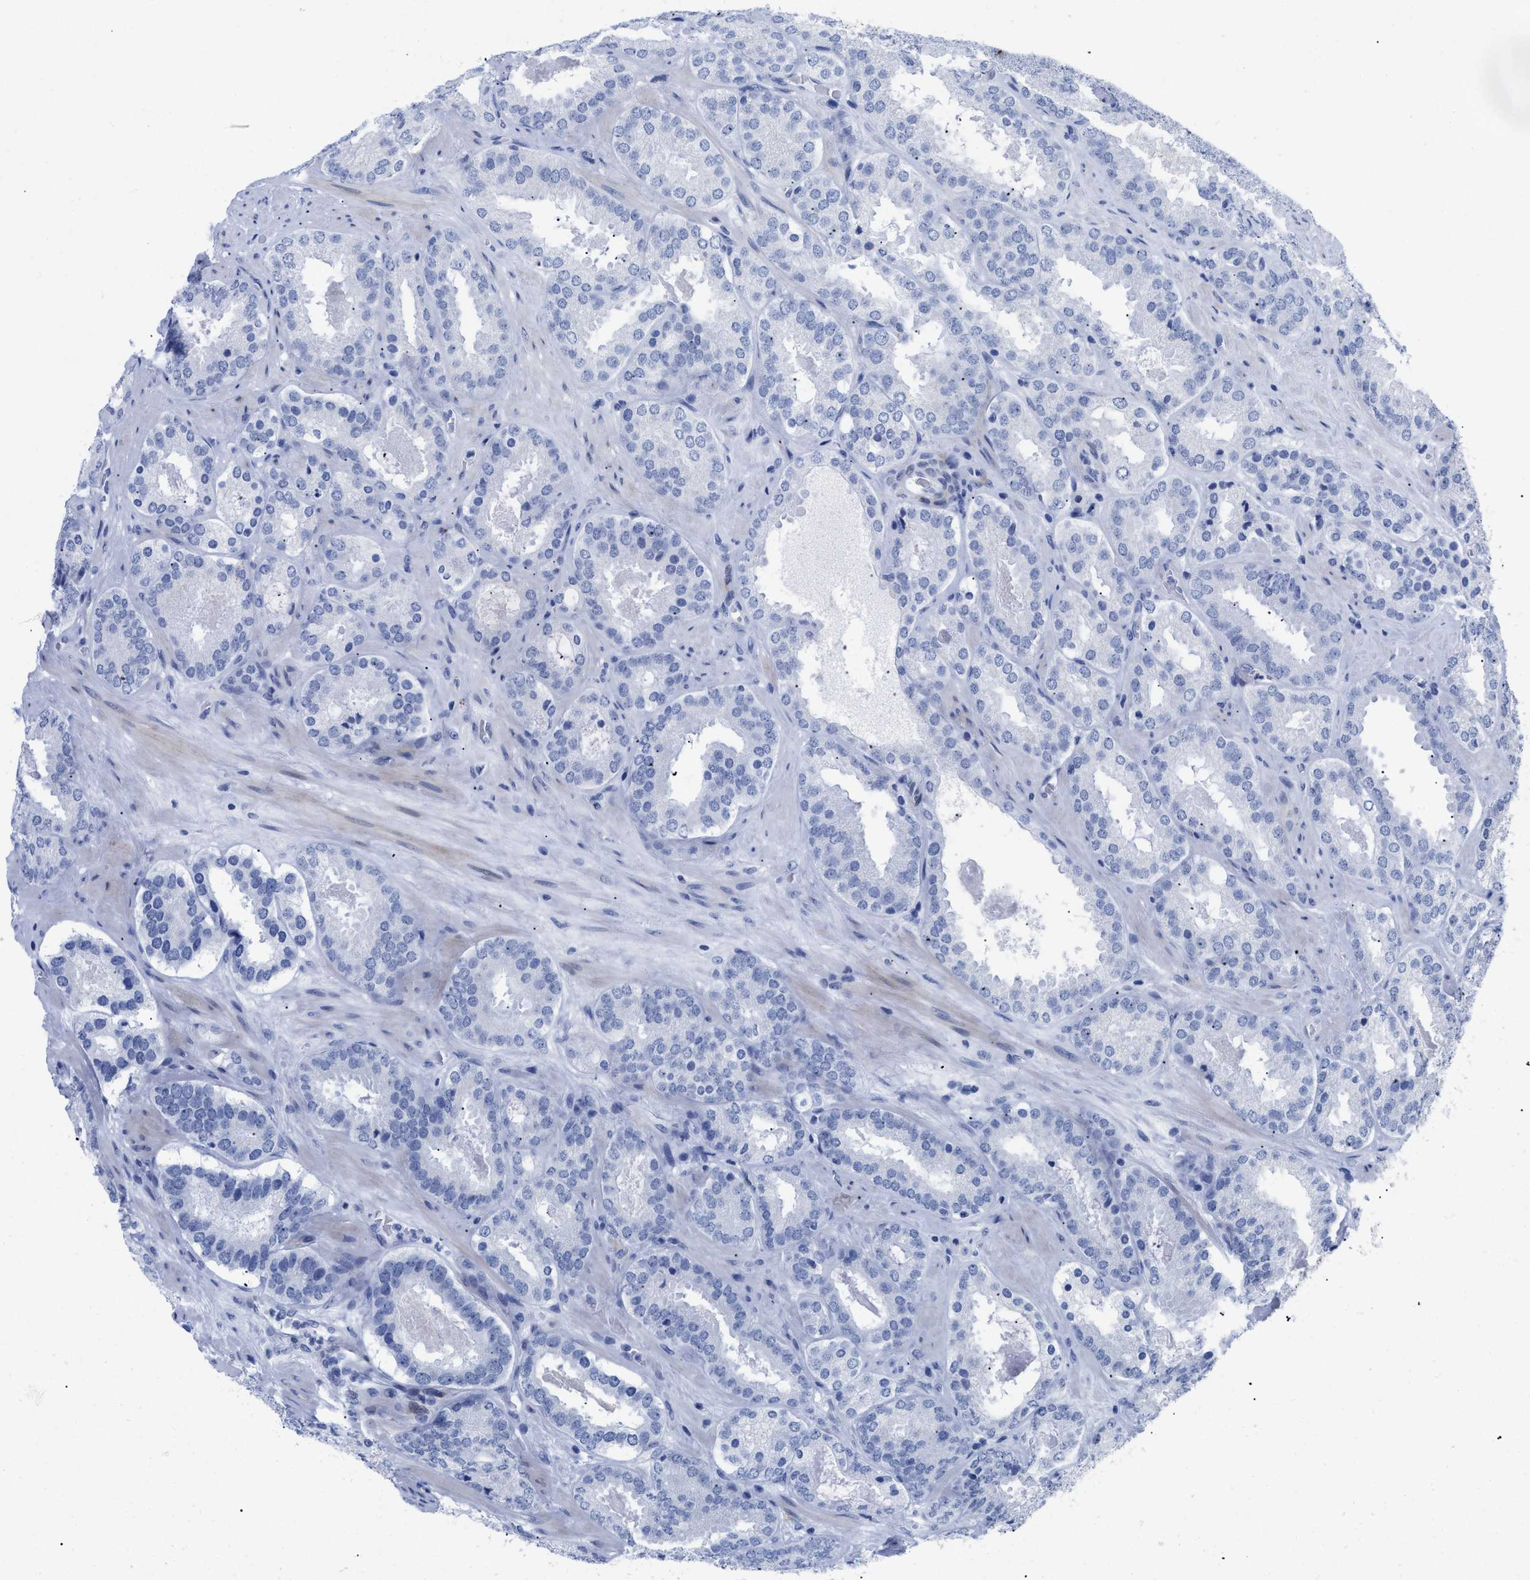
{"staining": {"intensity": "negative", "quantity": "none", "location": "none"}, "tissue": "prostate cancer", "cell_type": "Tumor cells", "image_type": "cancer", "snomed": [{"axis": "morphology", "description": "Adenocarcinoma, Low grade"}, {"axis": "topography", "description": "Prostate"}], "caption": "Micrograph shows no protein positivity in tumor cells of low-grade adenocarcinoma (prostate) tissue. (DAB IHC, high magnification).", "gene": "DUSP26", "patient": {"sex": "male", "age": 69}}